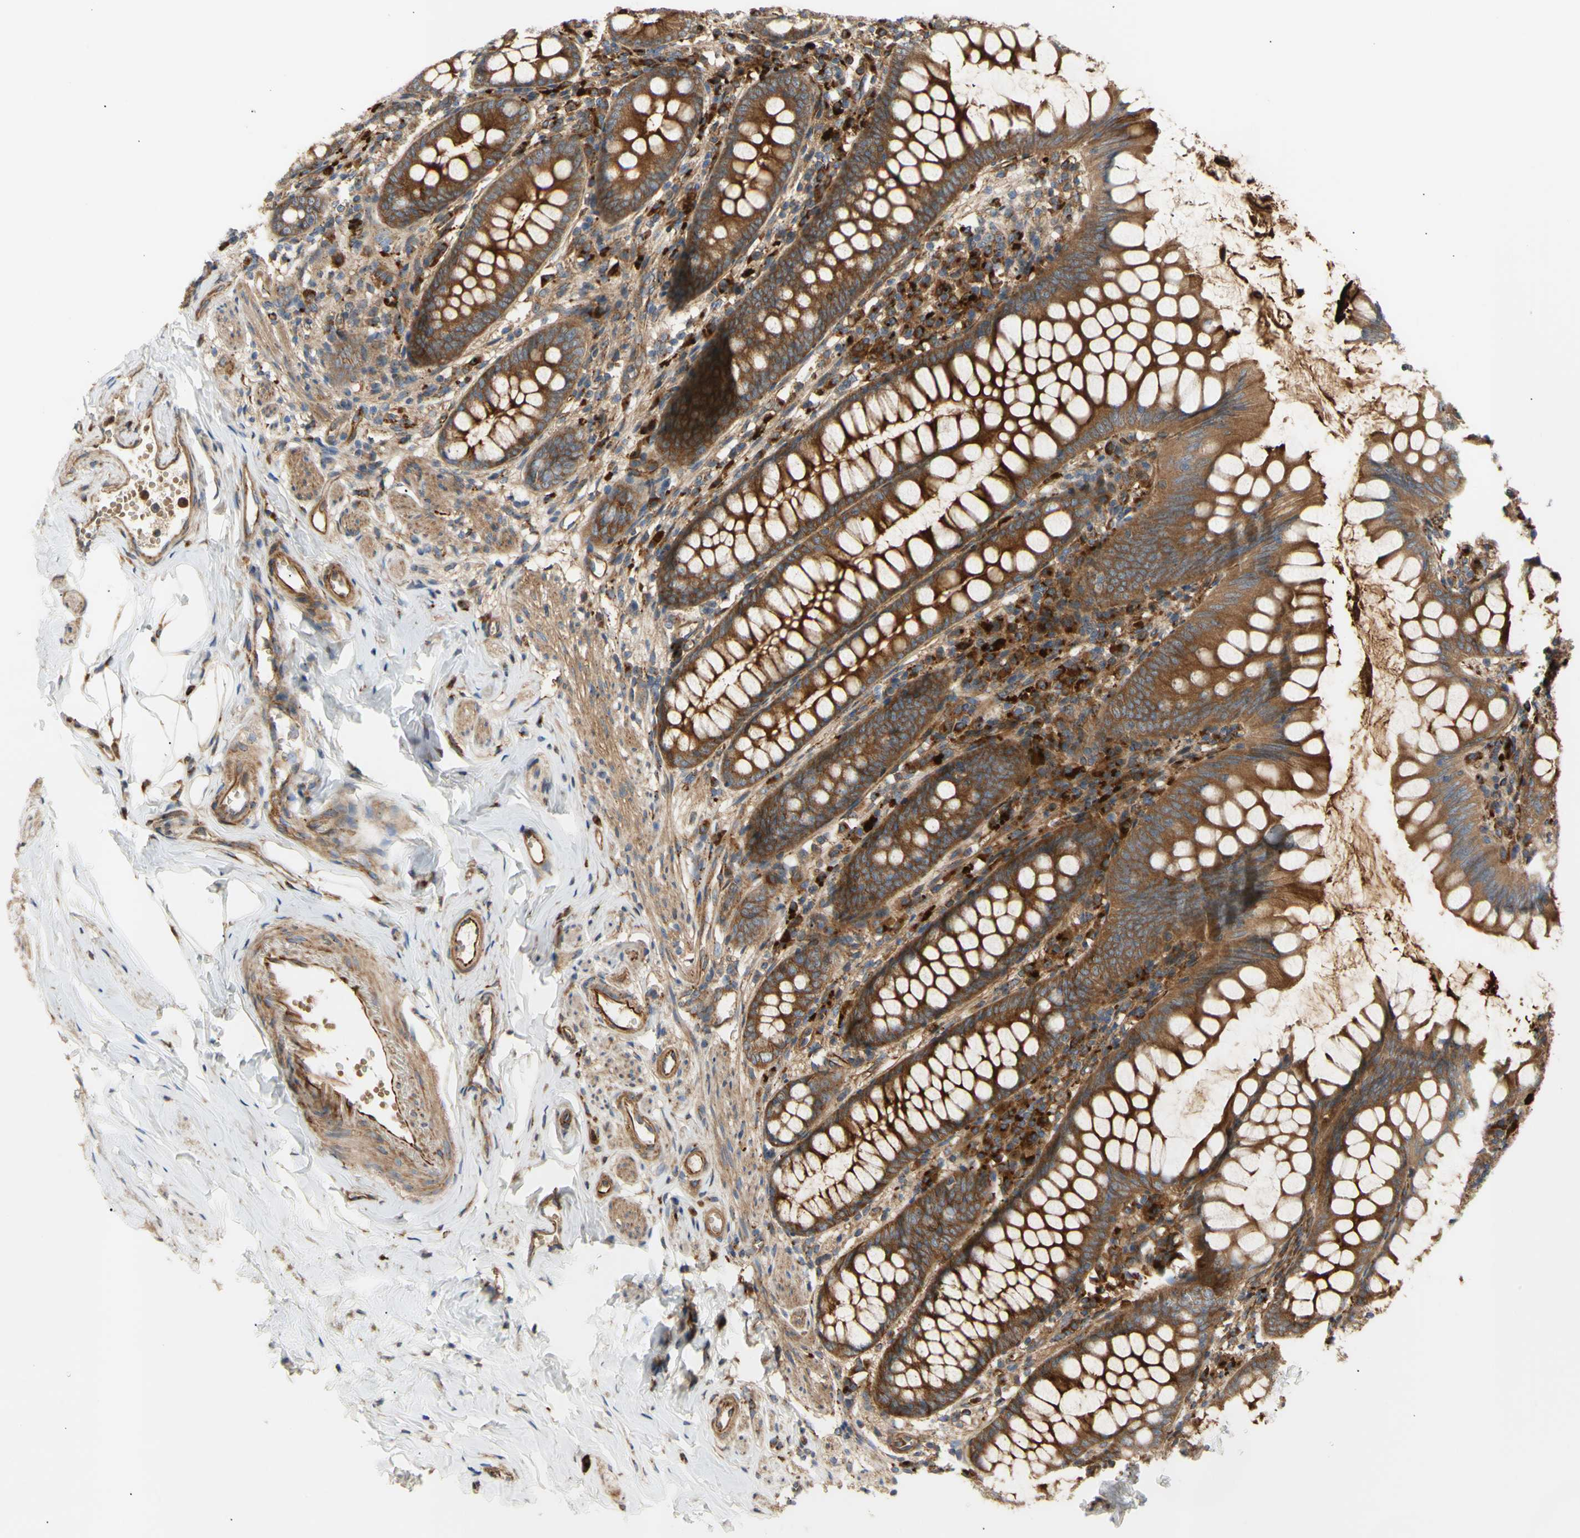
{"staining": {"intensity": "strong", "quantity": ">75%", "location": "cytoplasmic/membranous"}, "tissue": "appendix", "cell_type": "Glandular cells", "image_type": "normal", "snomed": [{"axis": "morphology", "description": "Normal tissue, NOS"}, {"axis": "topography", "description": "Appendix"}], "caption": "Glandular cells show high levels of strong cytoplasmic/membranous positivity in about >75% of cells in benign appendix.", "gene": "TUBG2", "patient": {"sex": "female", "age": 77}}